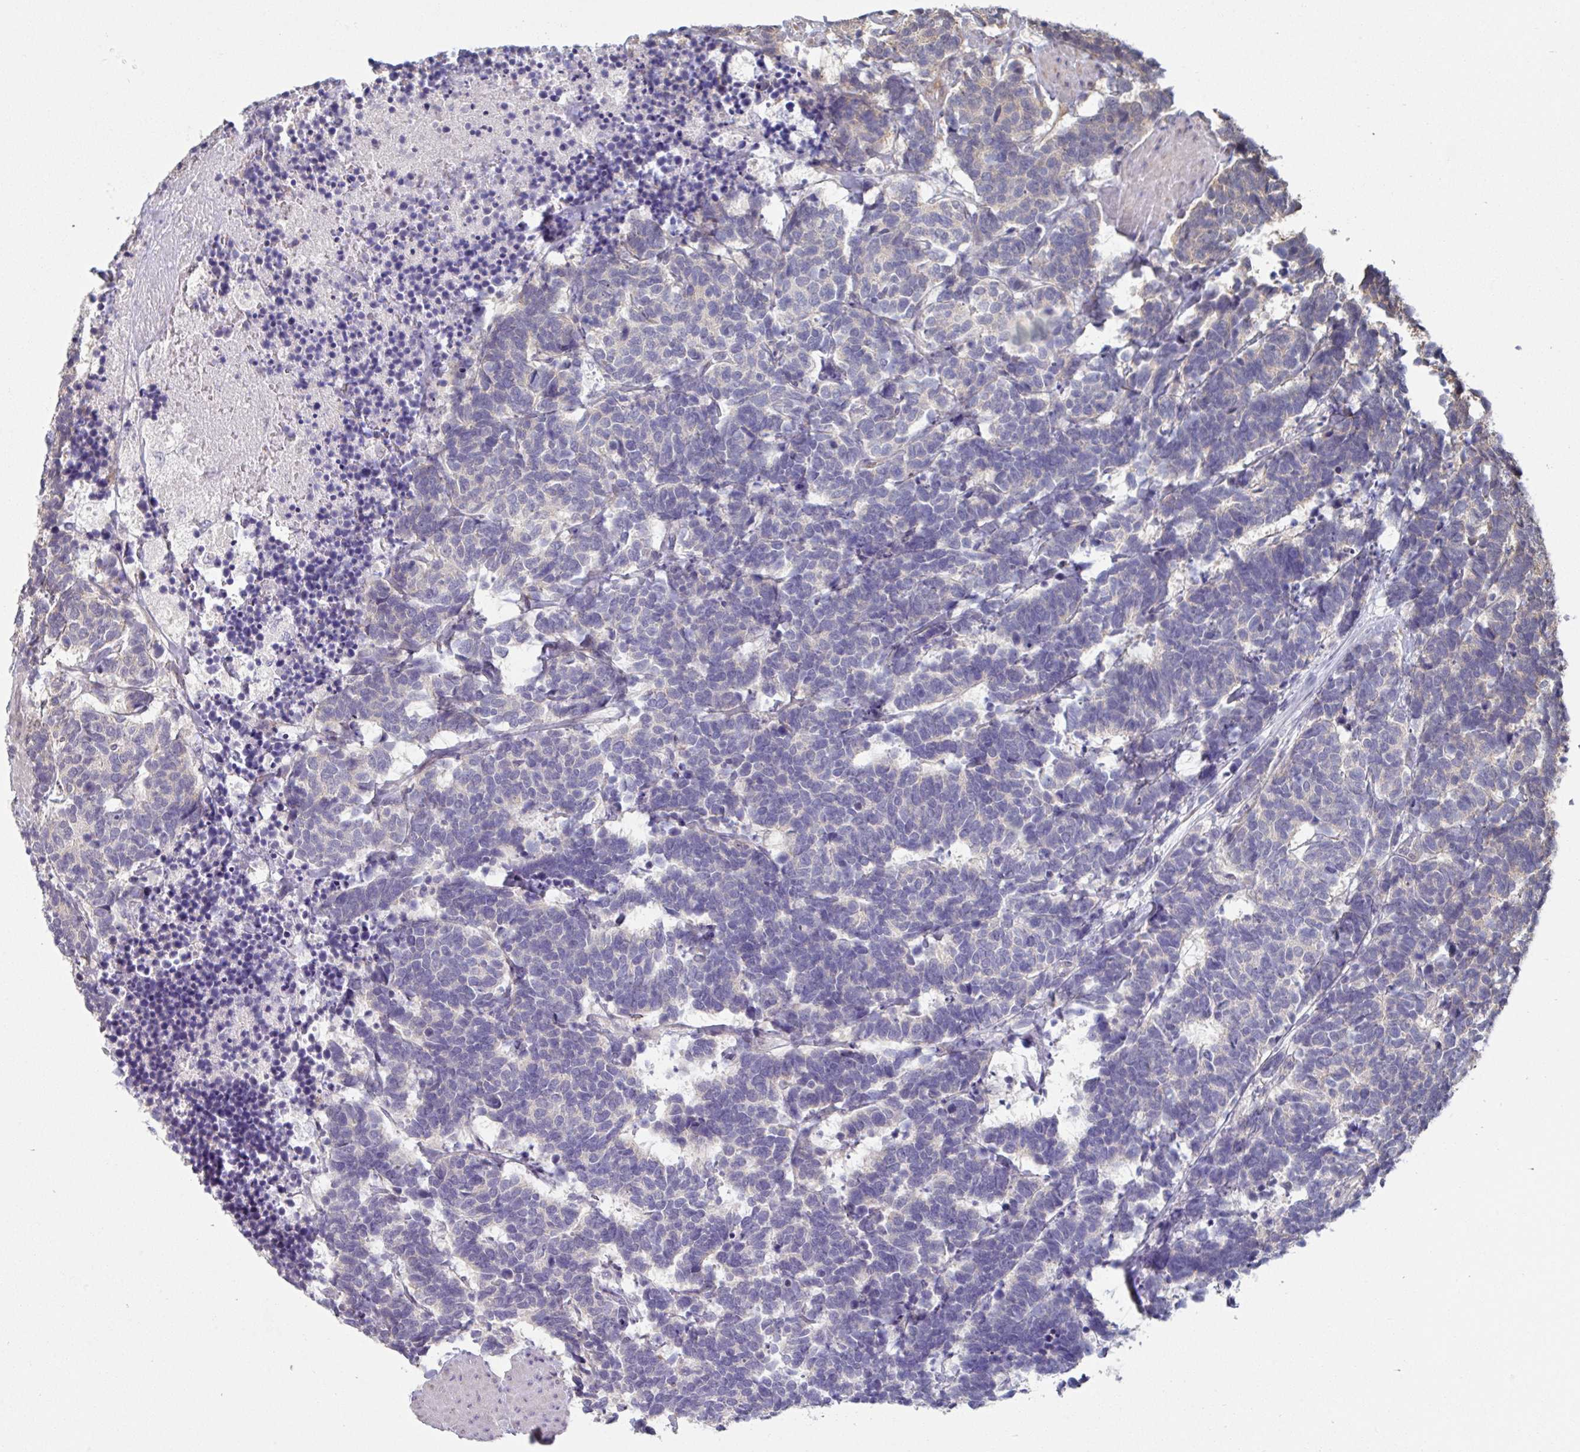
{"staining": {"intensity": "negative", "quantity": "none", "location": "none"}, "tissue": "carcinoid", "cell_type": "Tumor cells", "image_type": "cancer", "snomed": [{"axis": "morphology", "description": "Carcinoma, NOS"}, {"axis": "morphology", "description": "Carcinoid, malignant, NOS"}, {"axis": "topography", "description": "Urinary bladder"}], "caption": "There is no significant expression in tumor cells of carcinoma. (Stains: DAB immunohistochemistry (IHC) with hematoxylin counter stain, Microscopy: brightfield microscopy at high magnification).", "gene": "TMED5", "patient": {"sex": "male", "age": 57}}